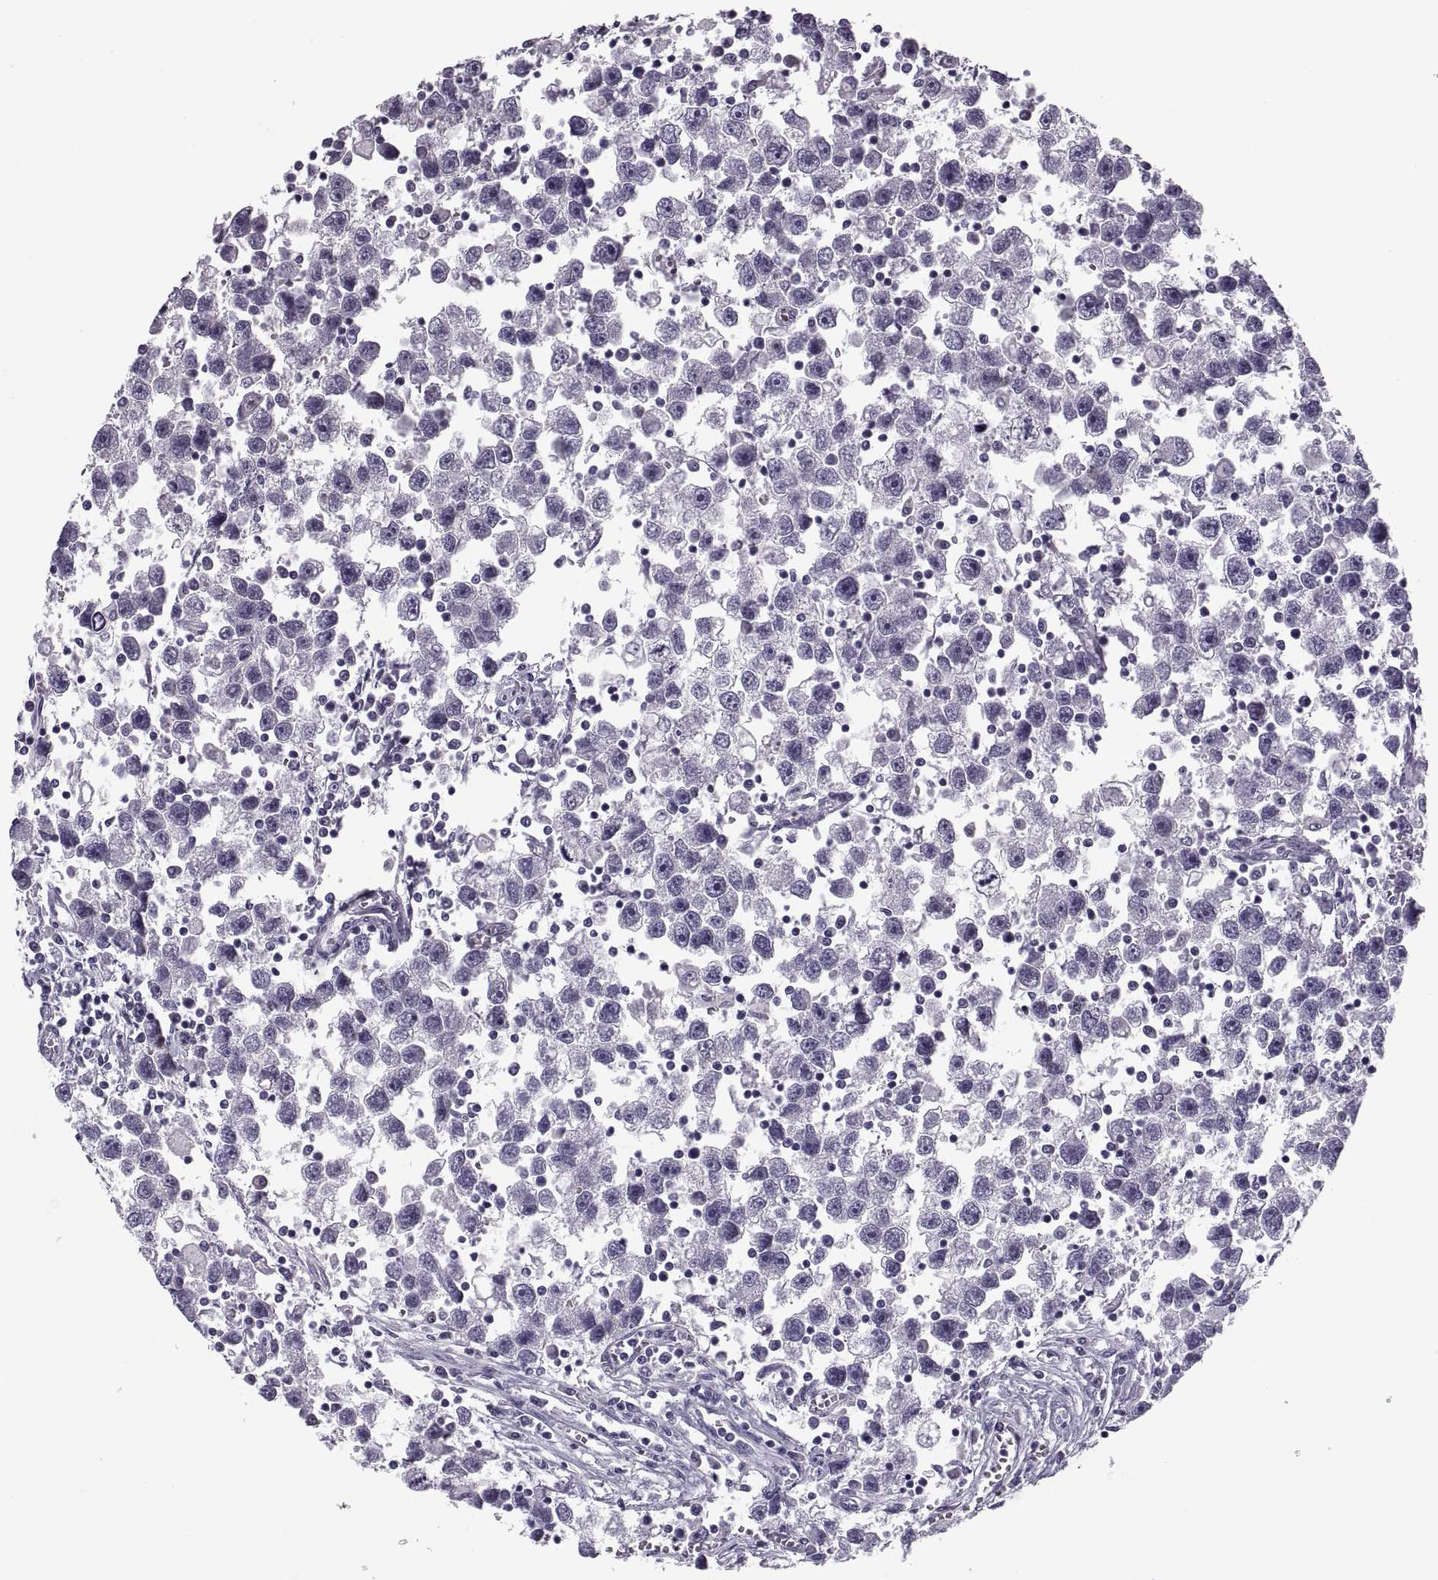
{"staining": {"intensity": "negative", "quantity": "none", "location": "none"}, "tissue": "testis cancer", "cell_type": "Tumor cells", "image_type": "cancer", "snomed": [{"axis": "morphology", "description": "Seminoma, NOS"}, {"axis": "topography", "description": "Testis"}], "caption": "Human testis seminoma stained for a protein using immunohistochemistry reveals no staining in tumor cells.", "gene": "PRSS54", "patient": {"sex": "male", "age": 30}}